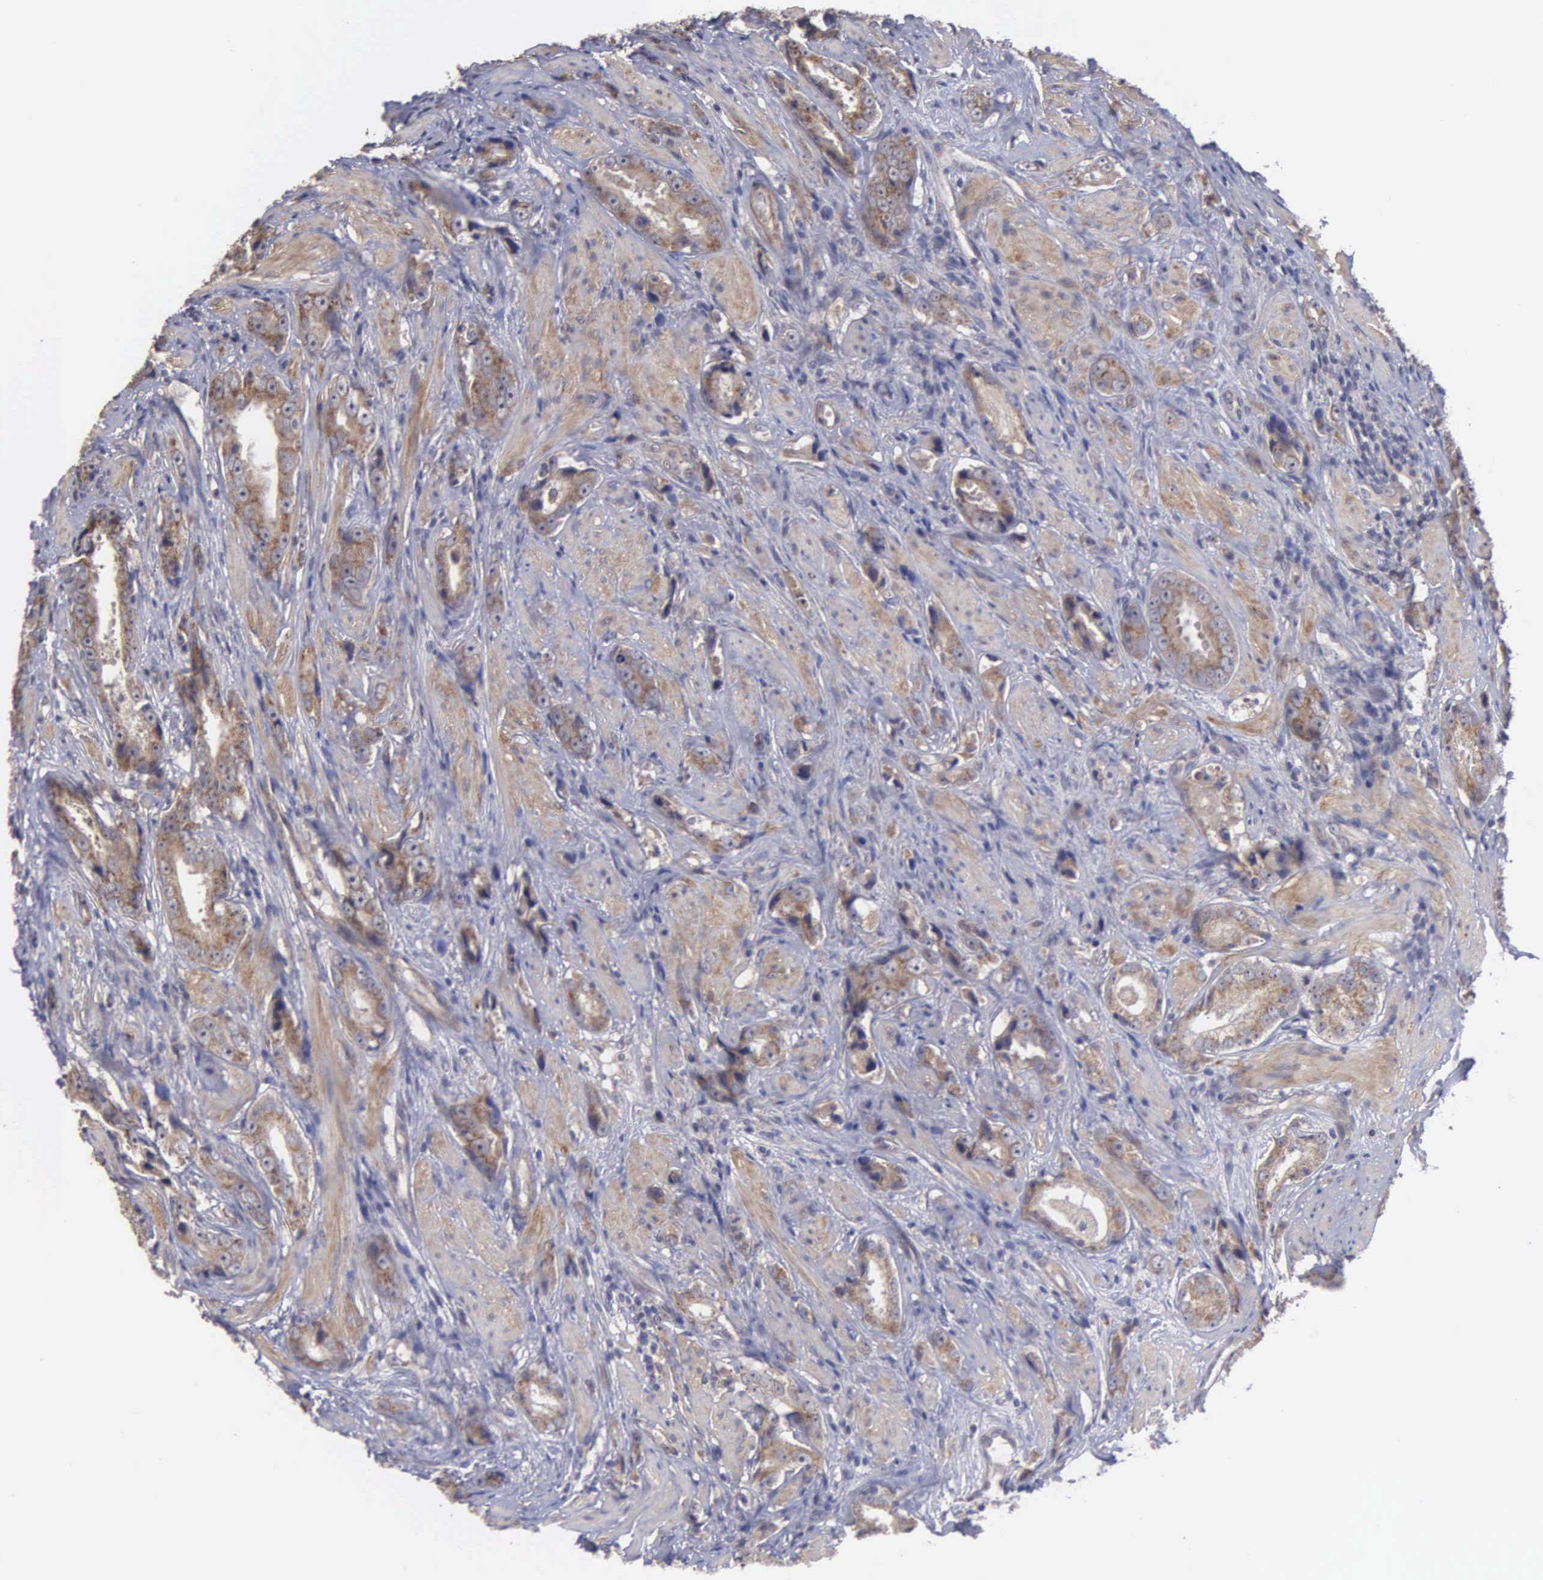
{"staining": {"intensity": "moderate", "quantity": ">75%", "location": "cytoplasmic/membranous"}, "tissue": "prostate cancer", "cell_type": "Tumor cells", "image_type": "cancer", "snomed": [{"axis": "morphology", "description": "Adenocarcinoma, Medium grade"}, {"axis": "topography", "description": "Prostate"}], "caption": "Protein staining demonstrates moderate cytoplasmic/membranous staining in approximately >75% of tumor cells in prostate cancer. (DAB IHC with brightfield microscopy, high magnification).", "gene": "RTL10", "patient": {"sex": "male", "age": 53}}